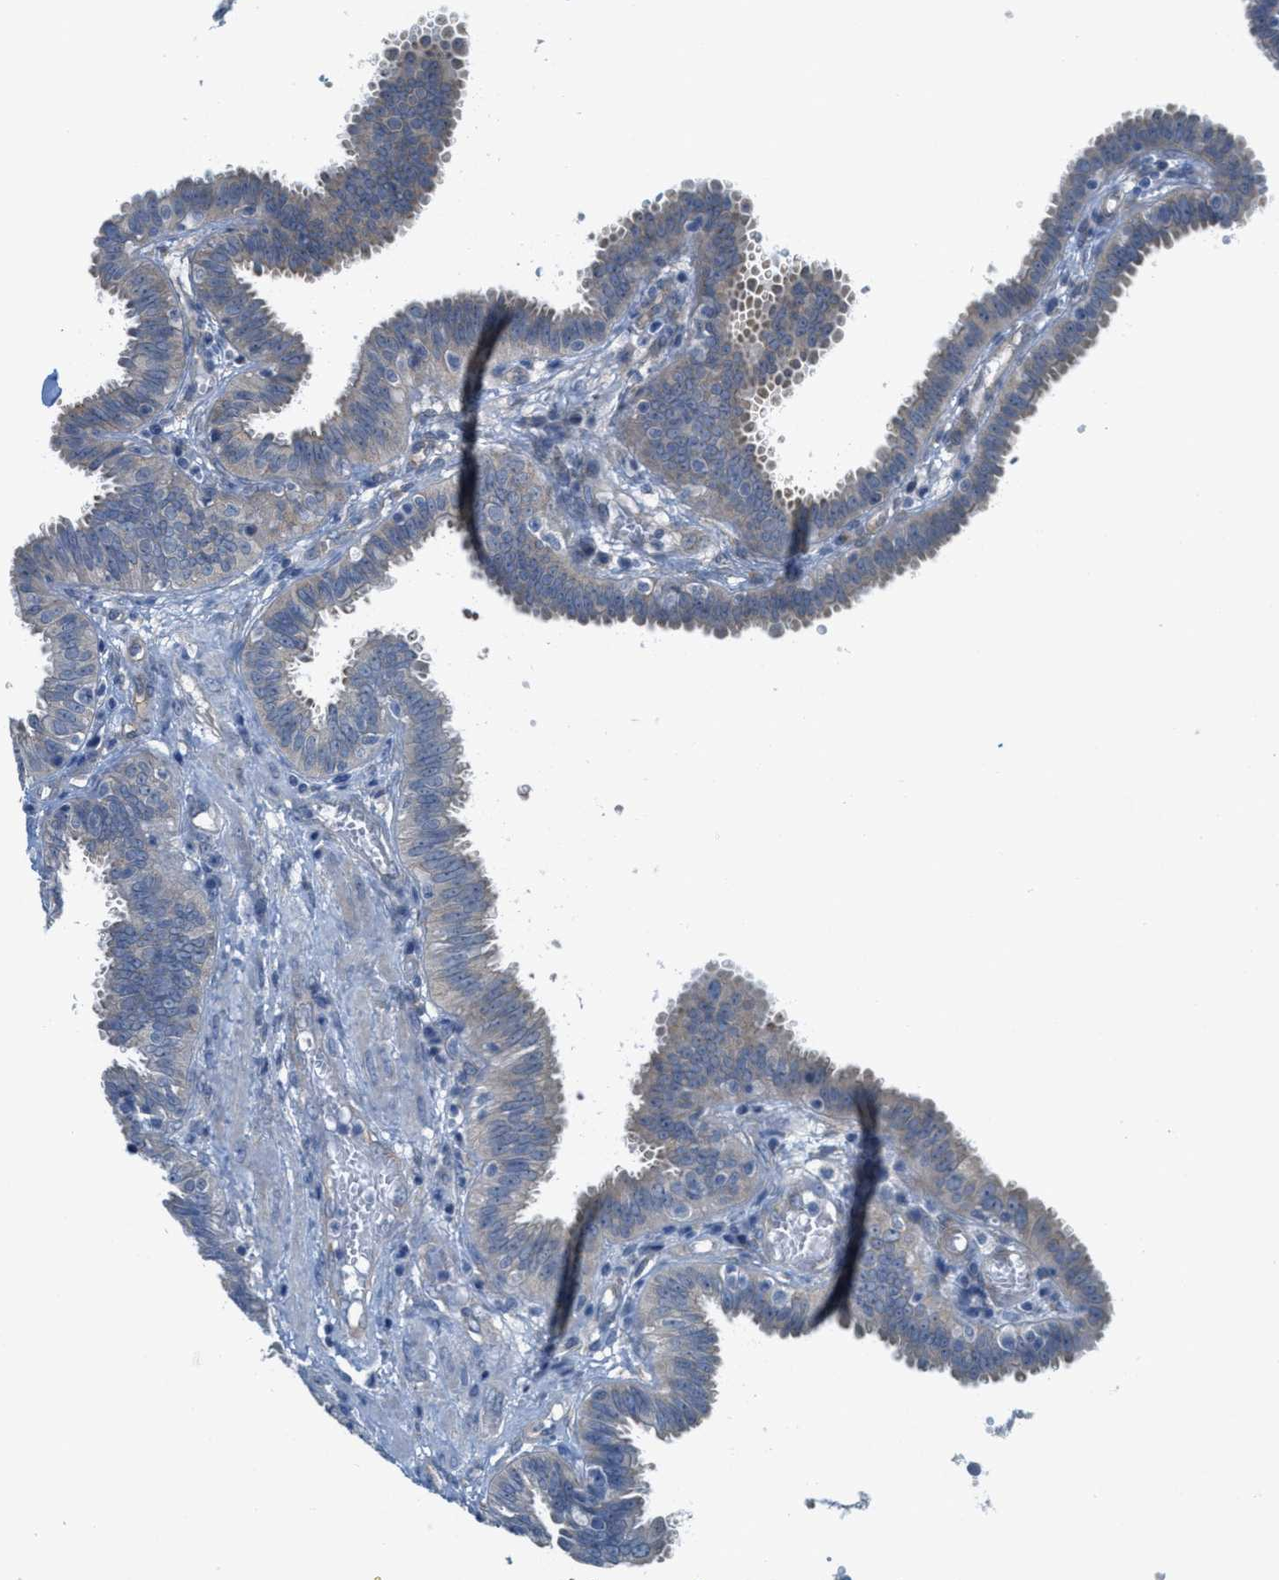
{"staining": {"intensity": "weak", "quantity": "<25%", "location": "cytoplasmic/membranous"}, "tissue": "fallopian tube", "cell_type": "Glandular cells", "image_type": "normal", "snomed": [{"axis": "morphology", "description": "Normal tissue, NOS"}, {"axis": "topography", "description": "Fallopian tube"}], "caption": "Fallopian tube stained for a protein using immunohistochemistry displays no expression glandular cells.", "gene": "ZFYVE9", "patient": {"sex": "female", "age": 32}}